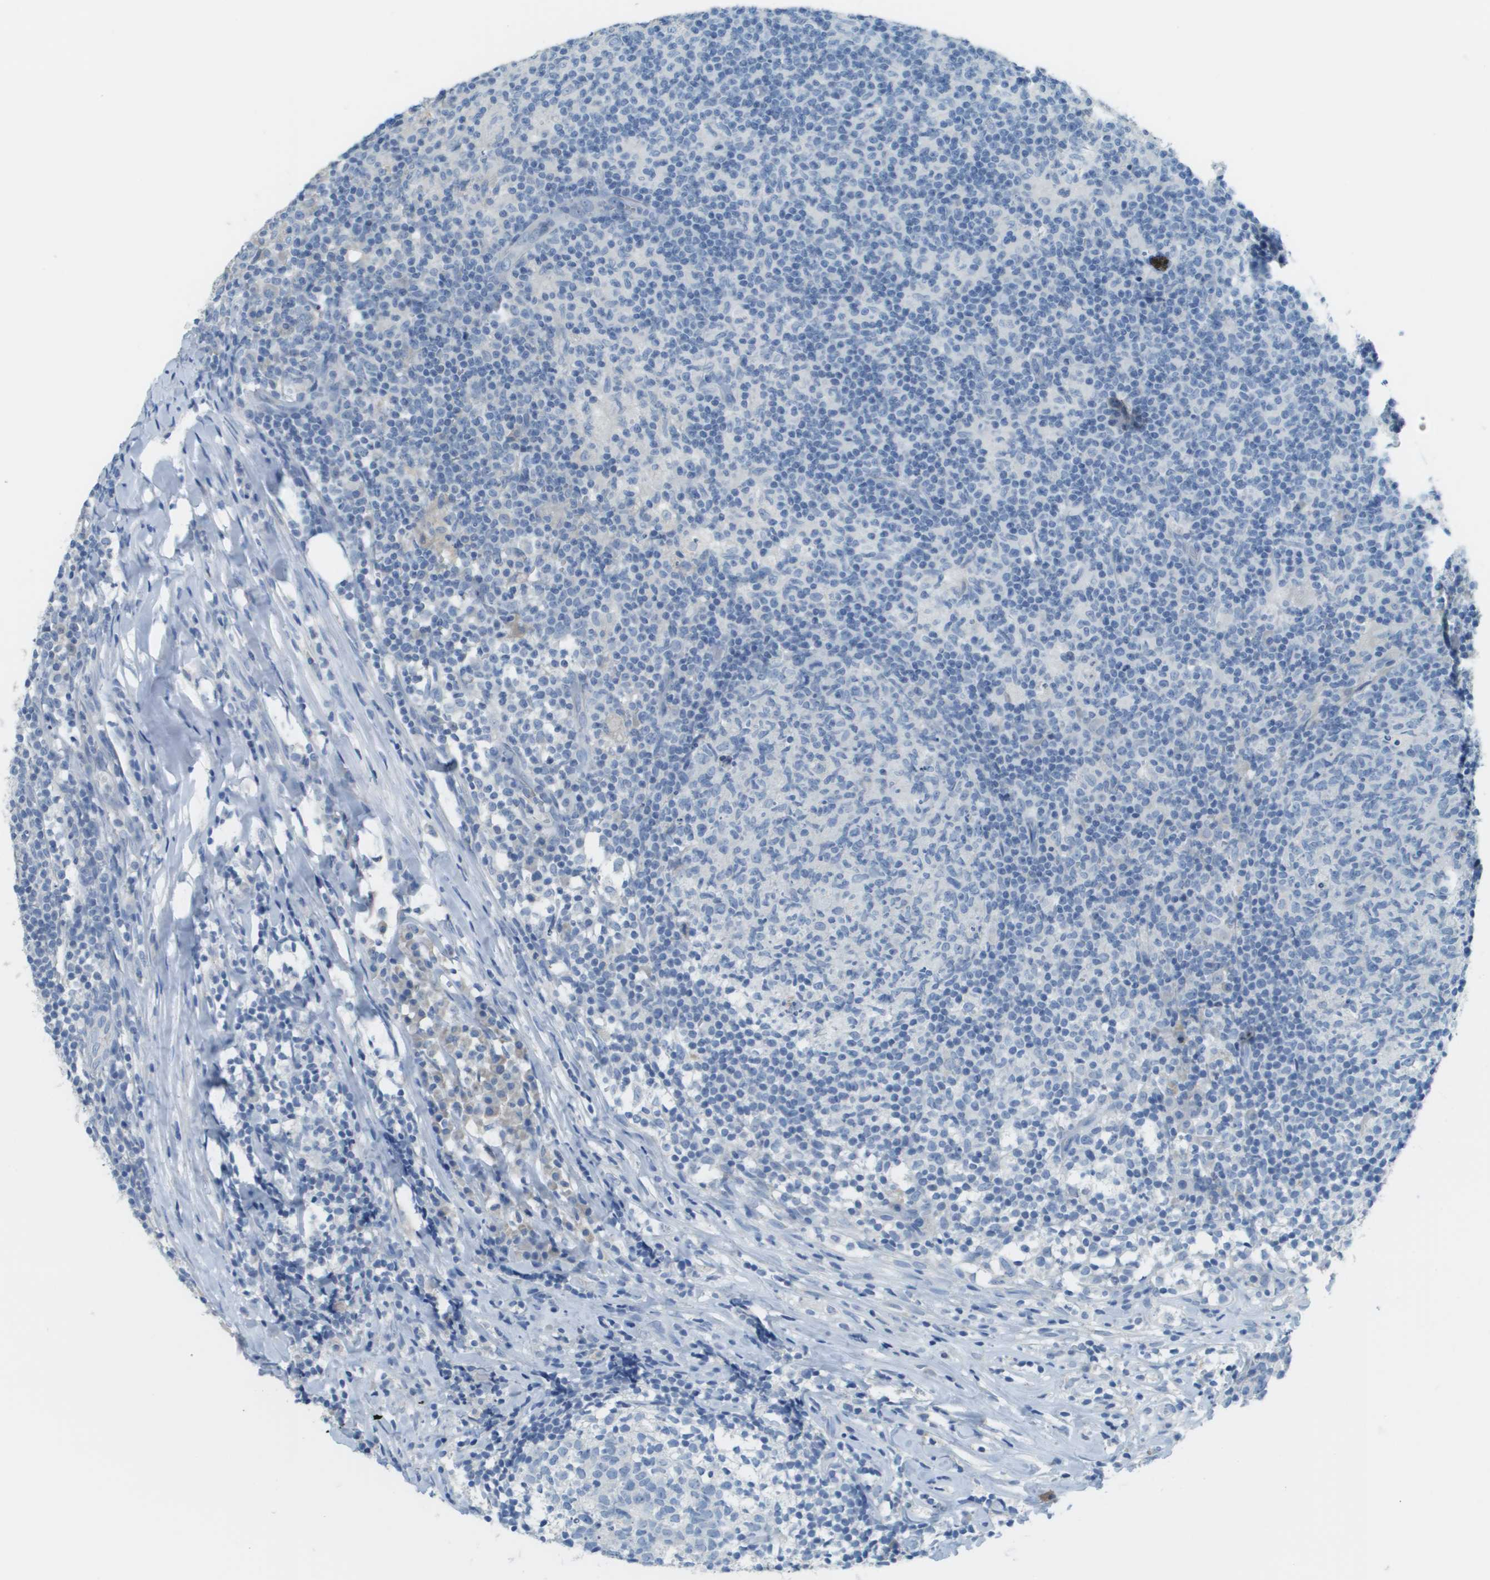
{"staining": {"intensity": "negative", "quantity": "none", "location": "none"}, "tissue": "lymph node", "cell_type": "Germinal center cells", "image_type": "normal", "snomed": [{"axis": "morphology", "description": "Normal tissue, NOS"}, {"axis": "morphology", "description": "Inflammation, NOS"}, {"axis": "topography", "description": "Lymph node"}], "caption": "High power microscopy image of an immunohistochemistry (IHC) photomicrograph of normal lymph node, revealing no significant positivity in germinal center cells.", "gene": "PTGDR2", "patient": {"sex": "male", "age": 55}}